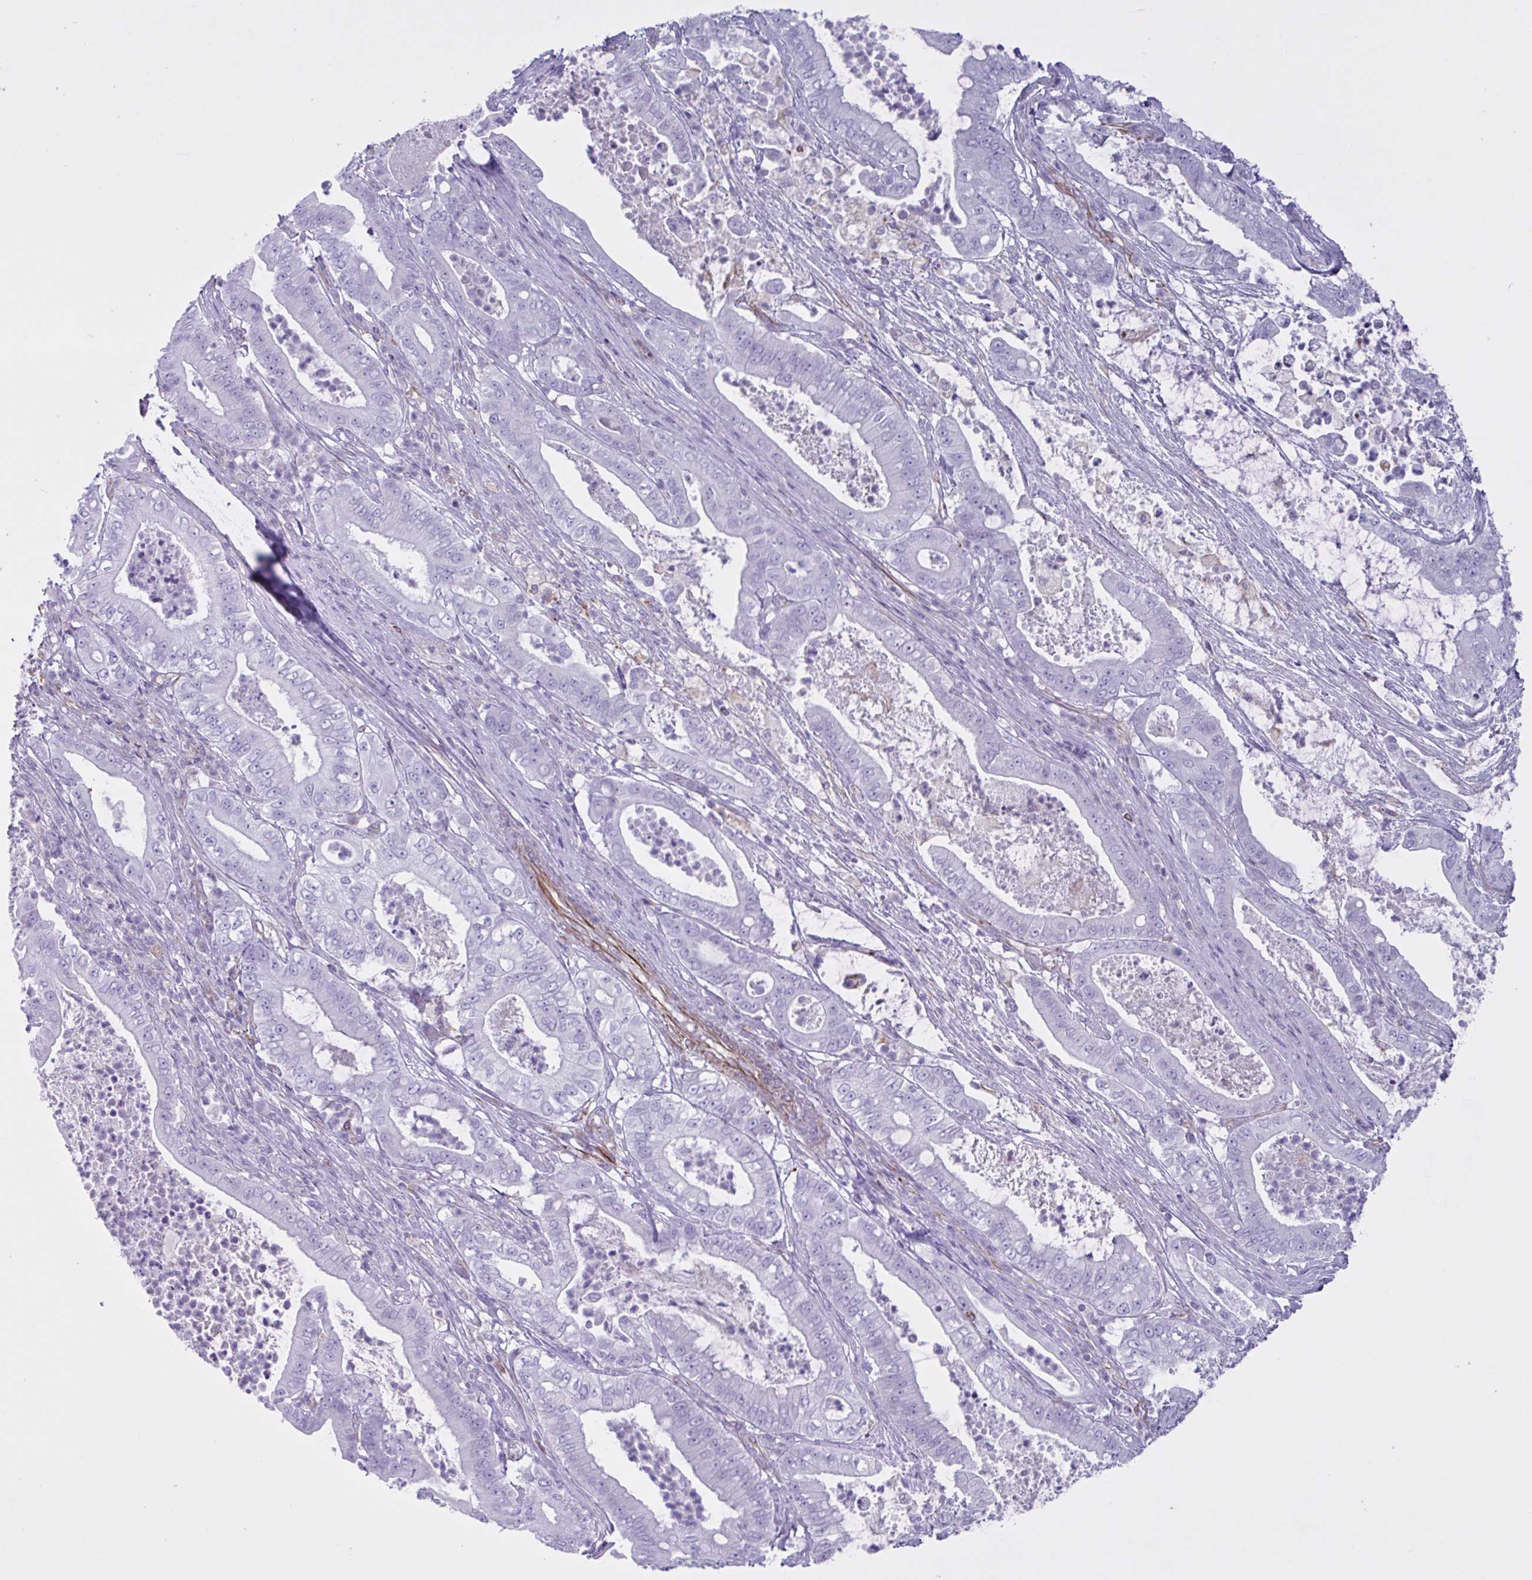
{"staining": {"intensity": "negative", "quantity": "none", "location": "none"}, "tissue": "pancreatic cancer", "cell_type": "Tumor cells", "image_type": "cancer", "snomed": [{"axis": "morphology", "description": "Adenocarcinoma, NOS"}, {"axis": "topography", "description": "Pancreas"}], "caption": "Tumor cells show no significant staining in pancreatic adenocarcinoma.", "gene": "TMEM86B", "patient": {"sex": "male", "age": 71}}